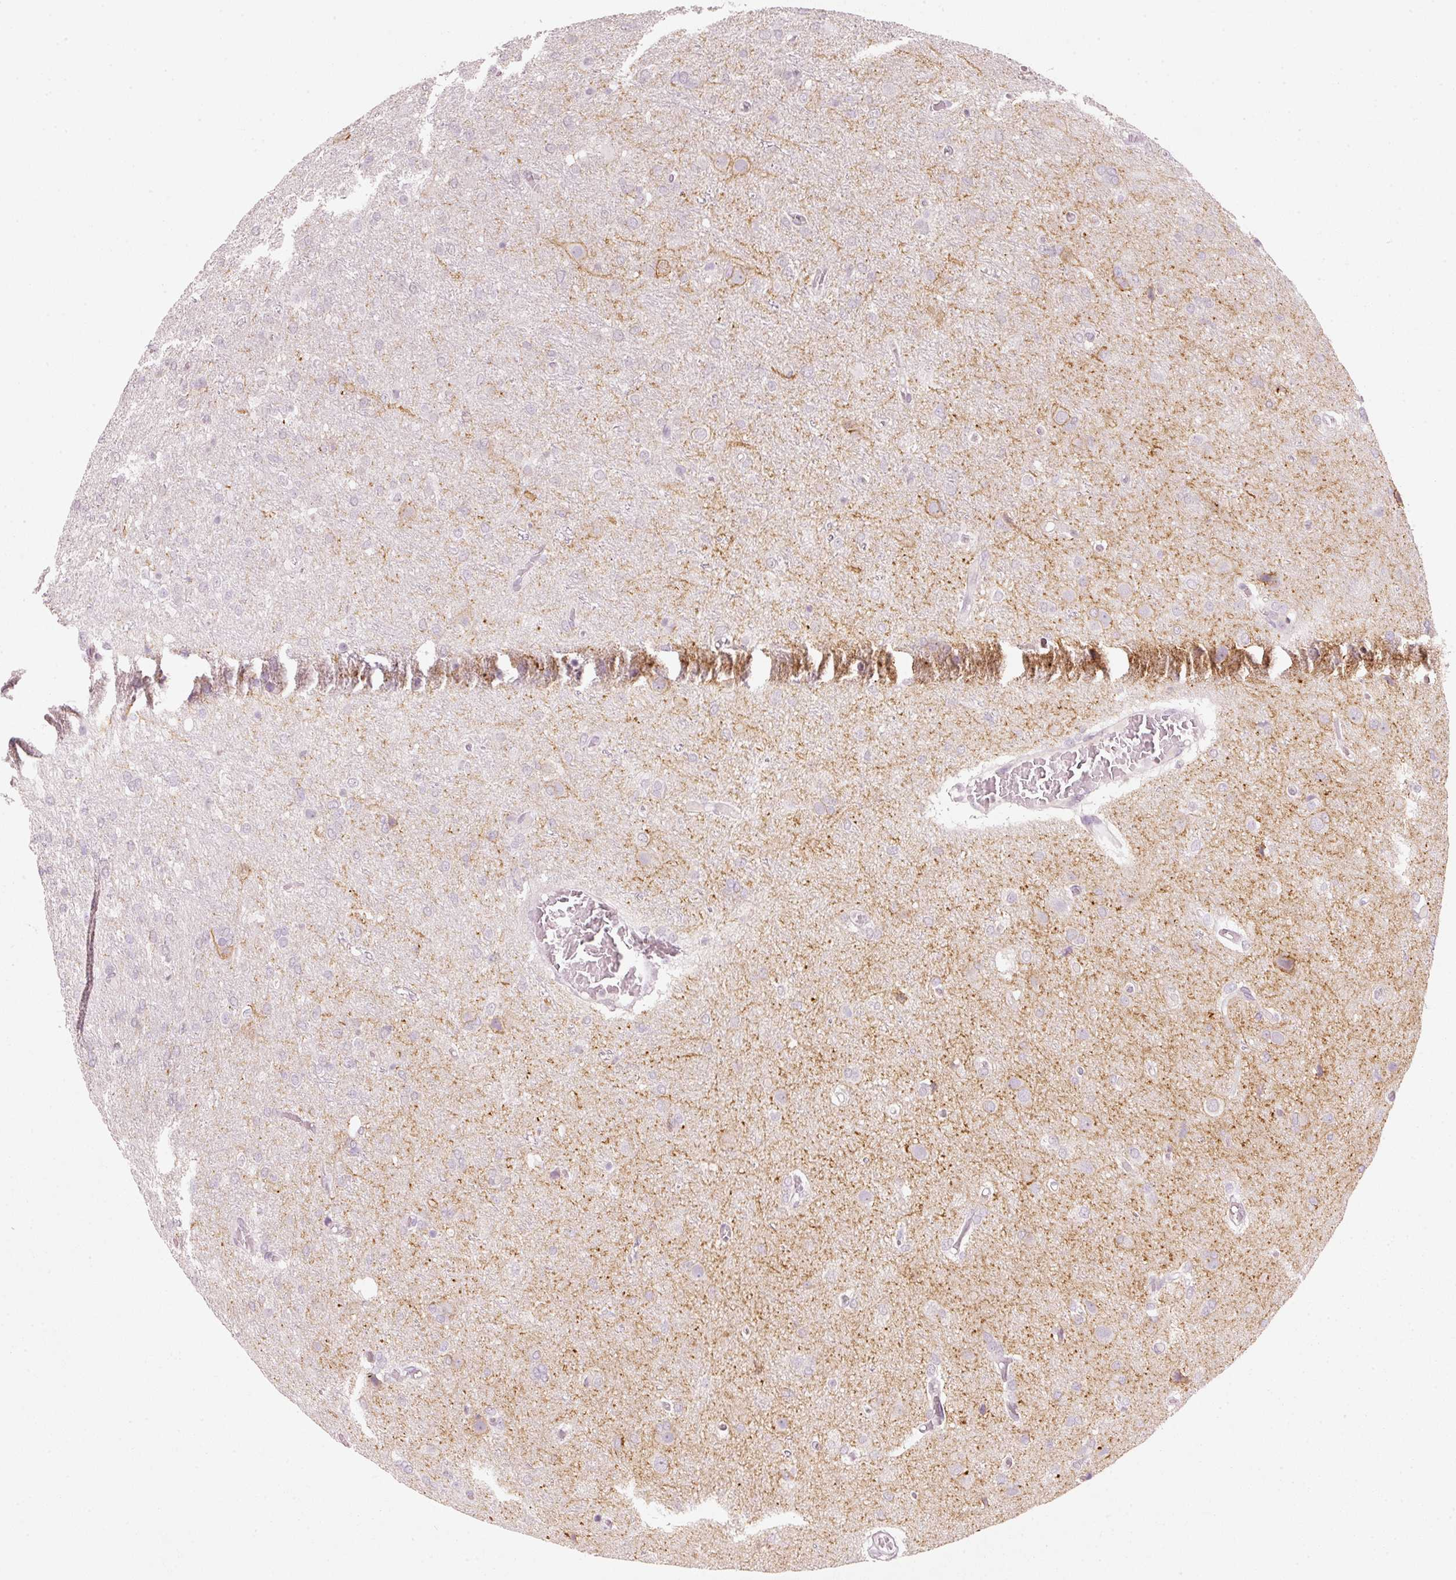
{"staining": {"intensity": "negative", "quantity": "none", "location": "none"}, "tissue": "glioma", "cell_type": "Tumor cells", "image_type": "cancer", "snomed": [{"axis": "morphology", "description": "Glioma, malignant, High grade"}, {"axis": "topography", "description": "Brain"}], "caption": "Tumor cells show no significant expression in glioma.", "gene": "STEAP1", "patient": {"sex": "female", "age": 74}}